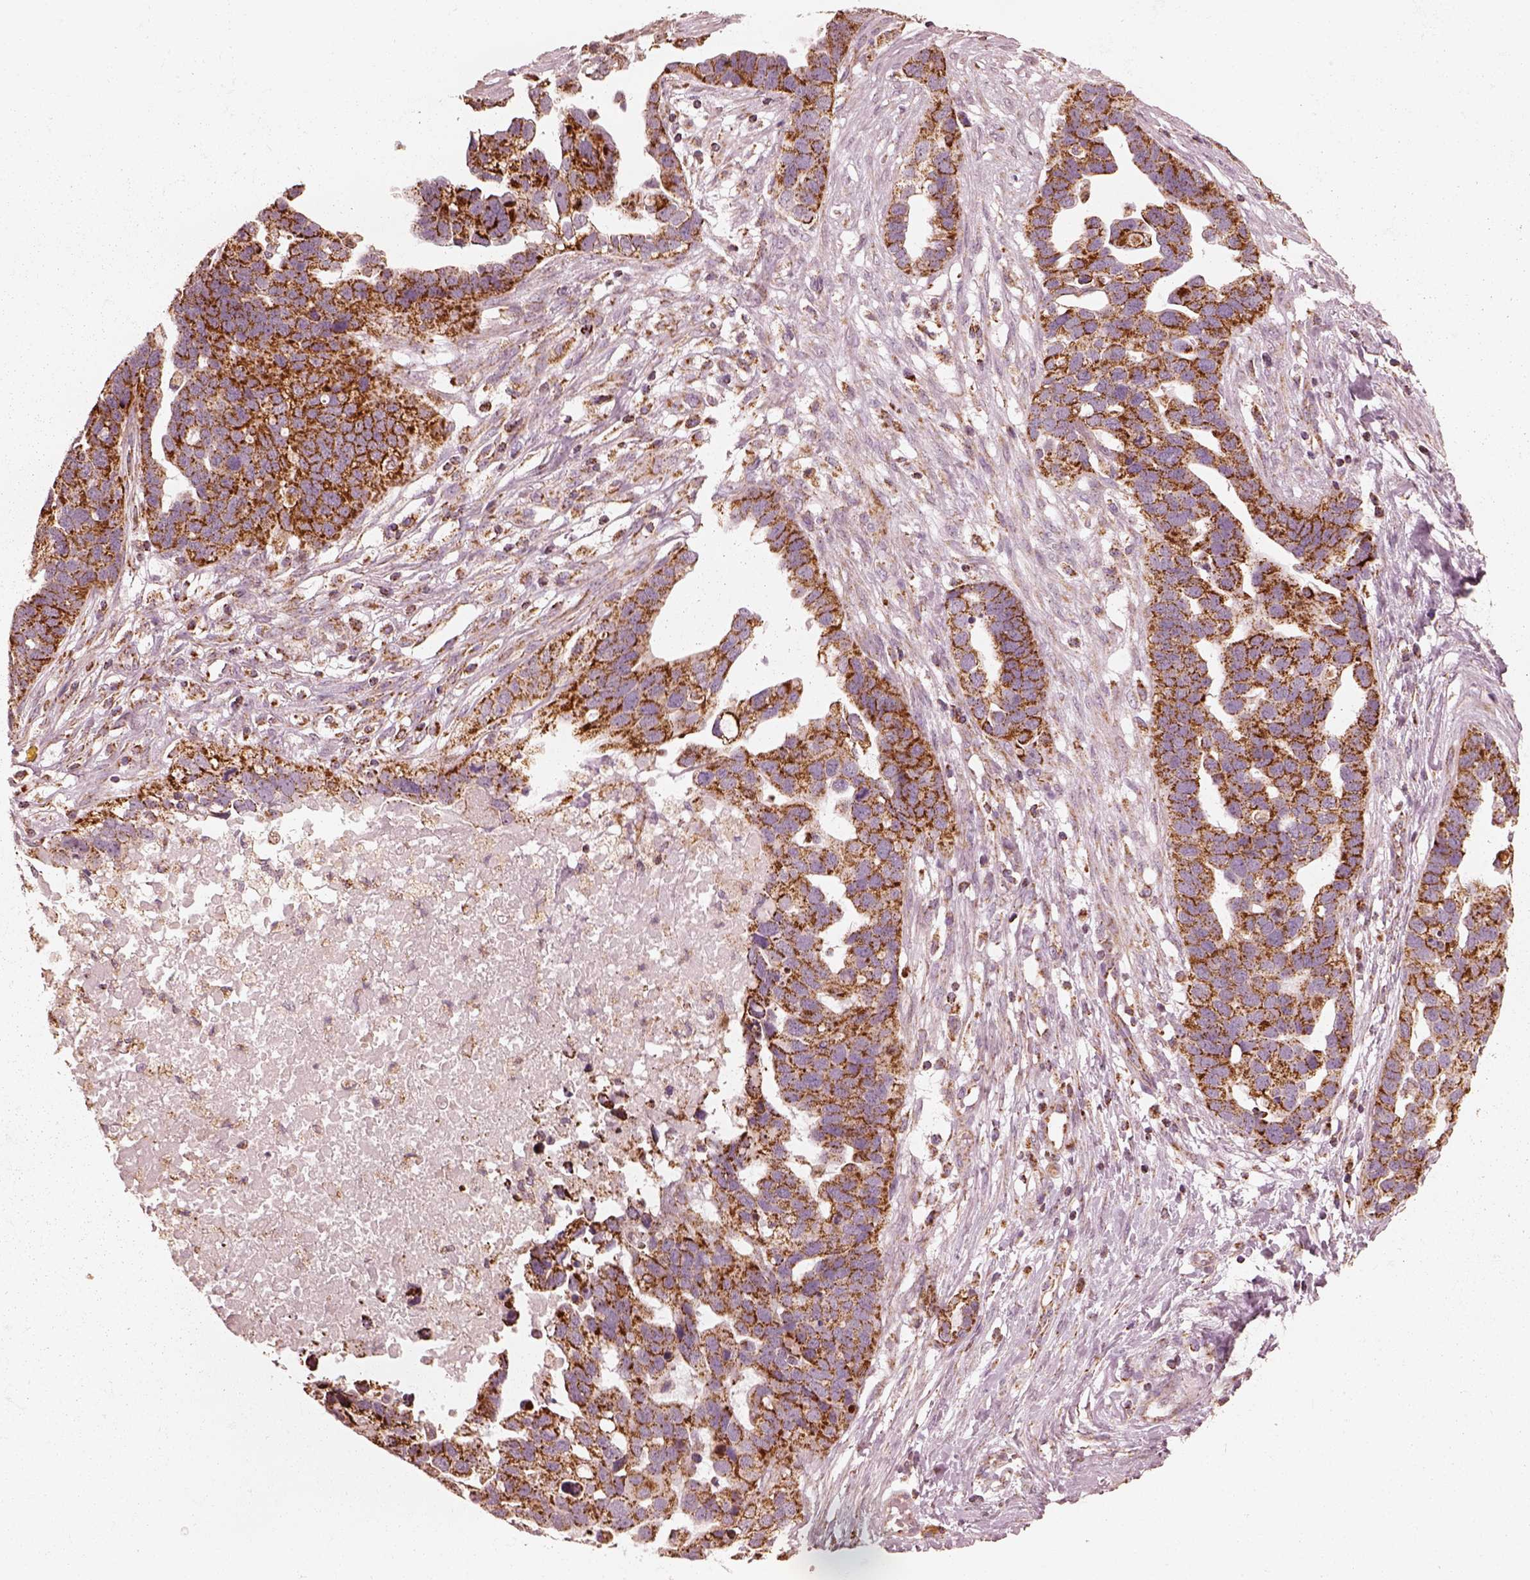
{"staining": {"intensity": "strong", "quantity": ">75%", "location": "cytoplasmic/membranous"}, "tissue": "ovarian cancer", "cell_type": "Tumor cells", "image_type": "cancer", "snomed": [{"axis": "morphology", "description": "Cystadenocarcinoma, serous, NOS"}, {"axis": "topography", "description": "Ovary"}], "caption": "Human ovarian cancer stained with a protein marker shows strong staining in tumor cells.", "gene": "ENTPD6", "patient": {"sex": "female", "age": 54}}